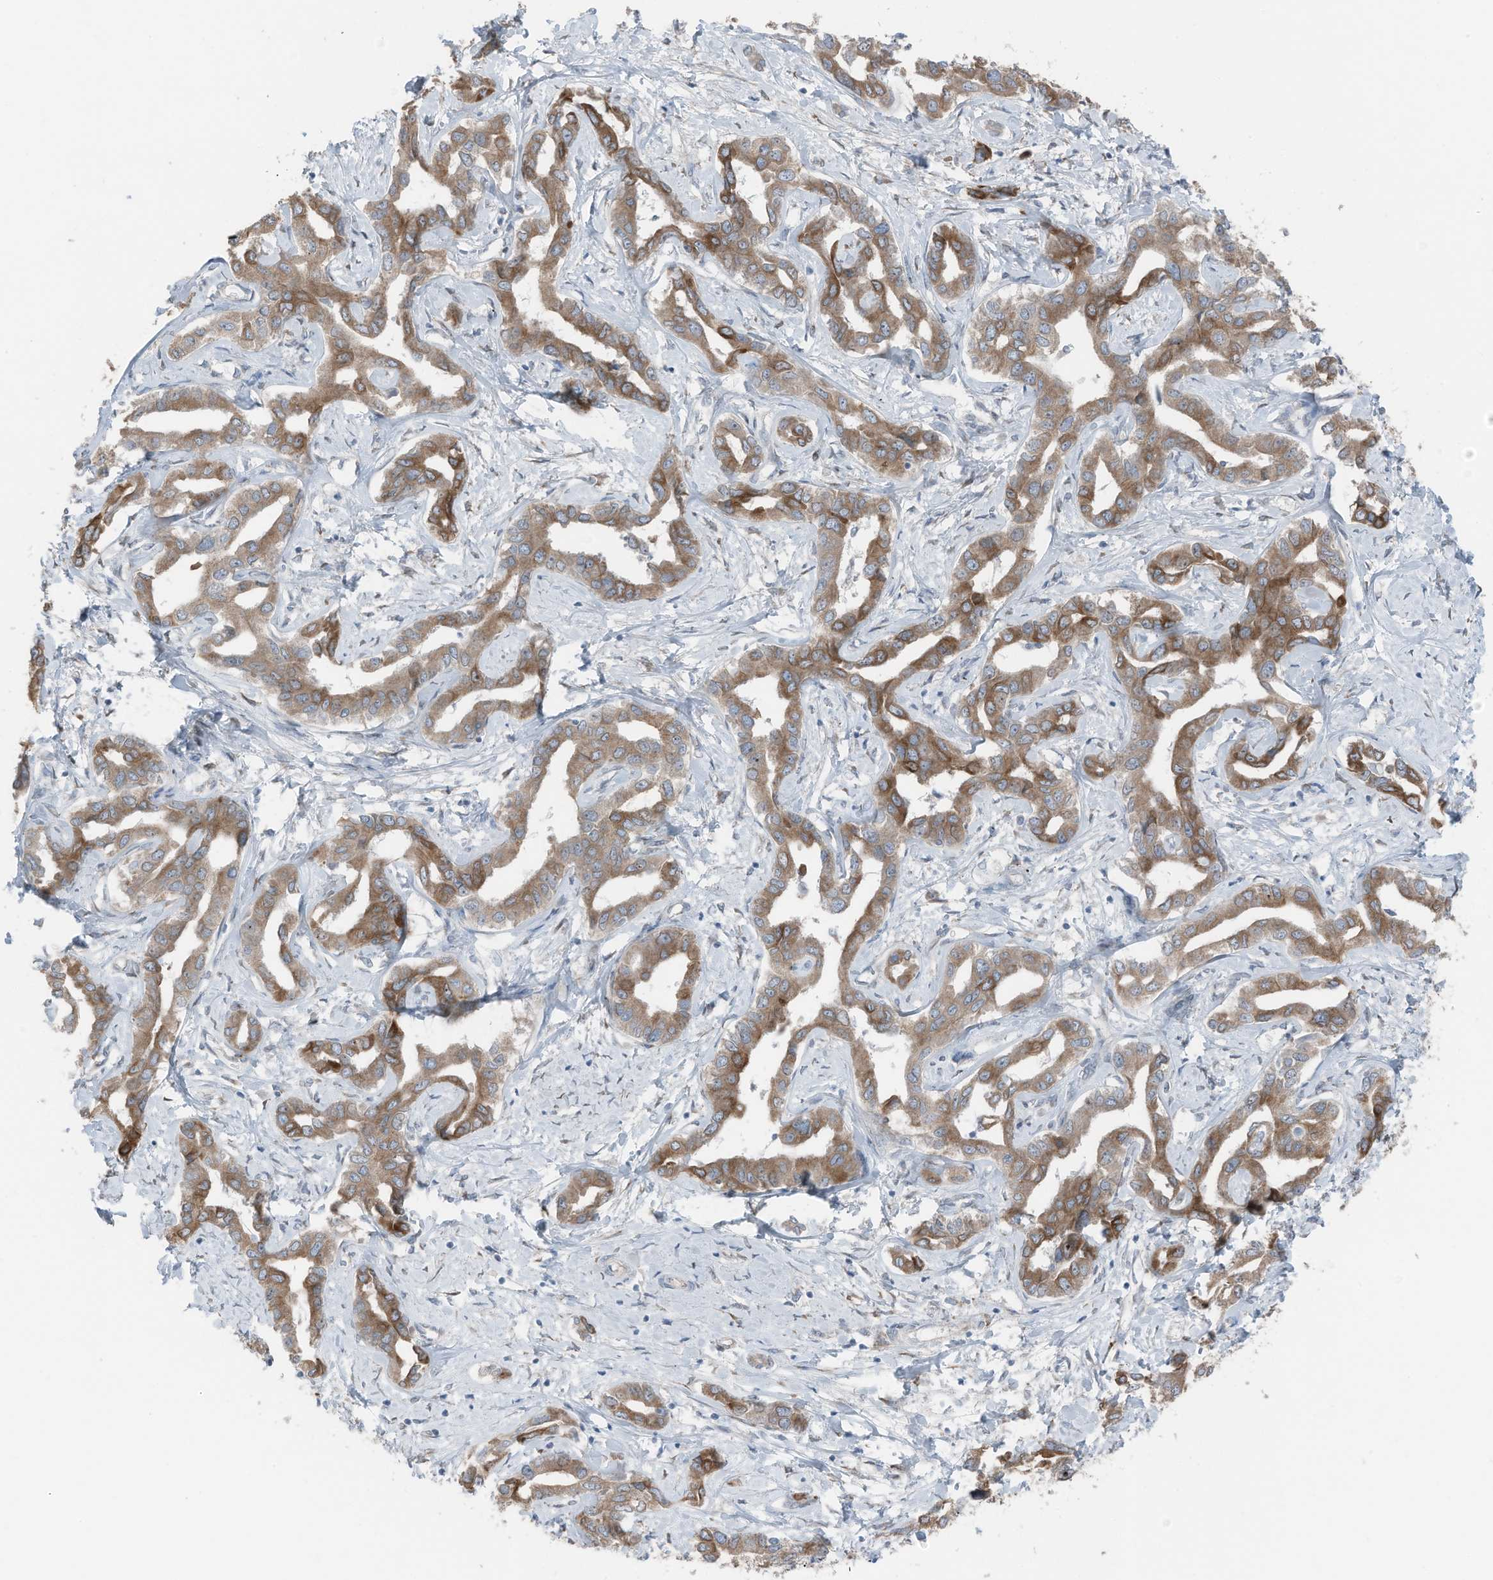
{"staining": {"intensity": "moderate", "quantity": ">75%", "location": "cytoplasmic/membranous"}, "tissue": "liver cancer", "cell_type": "Tumor cells", "image_type": "cancer", "snomed": [{"axis": "morphology", "description": "Cholangiocarcinoma"}, {"axis": "topography", "description": "Liver"}], "caption": "A micrograph of human cholangiocarcinoma (liver) stained for a protein shows moderate cytoplasmic/membranous brown staining in tumor cells.", "gene": "ARHGEF33", "patient": {"sex": "male", "age": 59}}